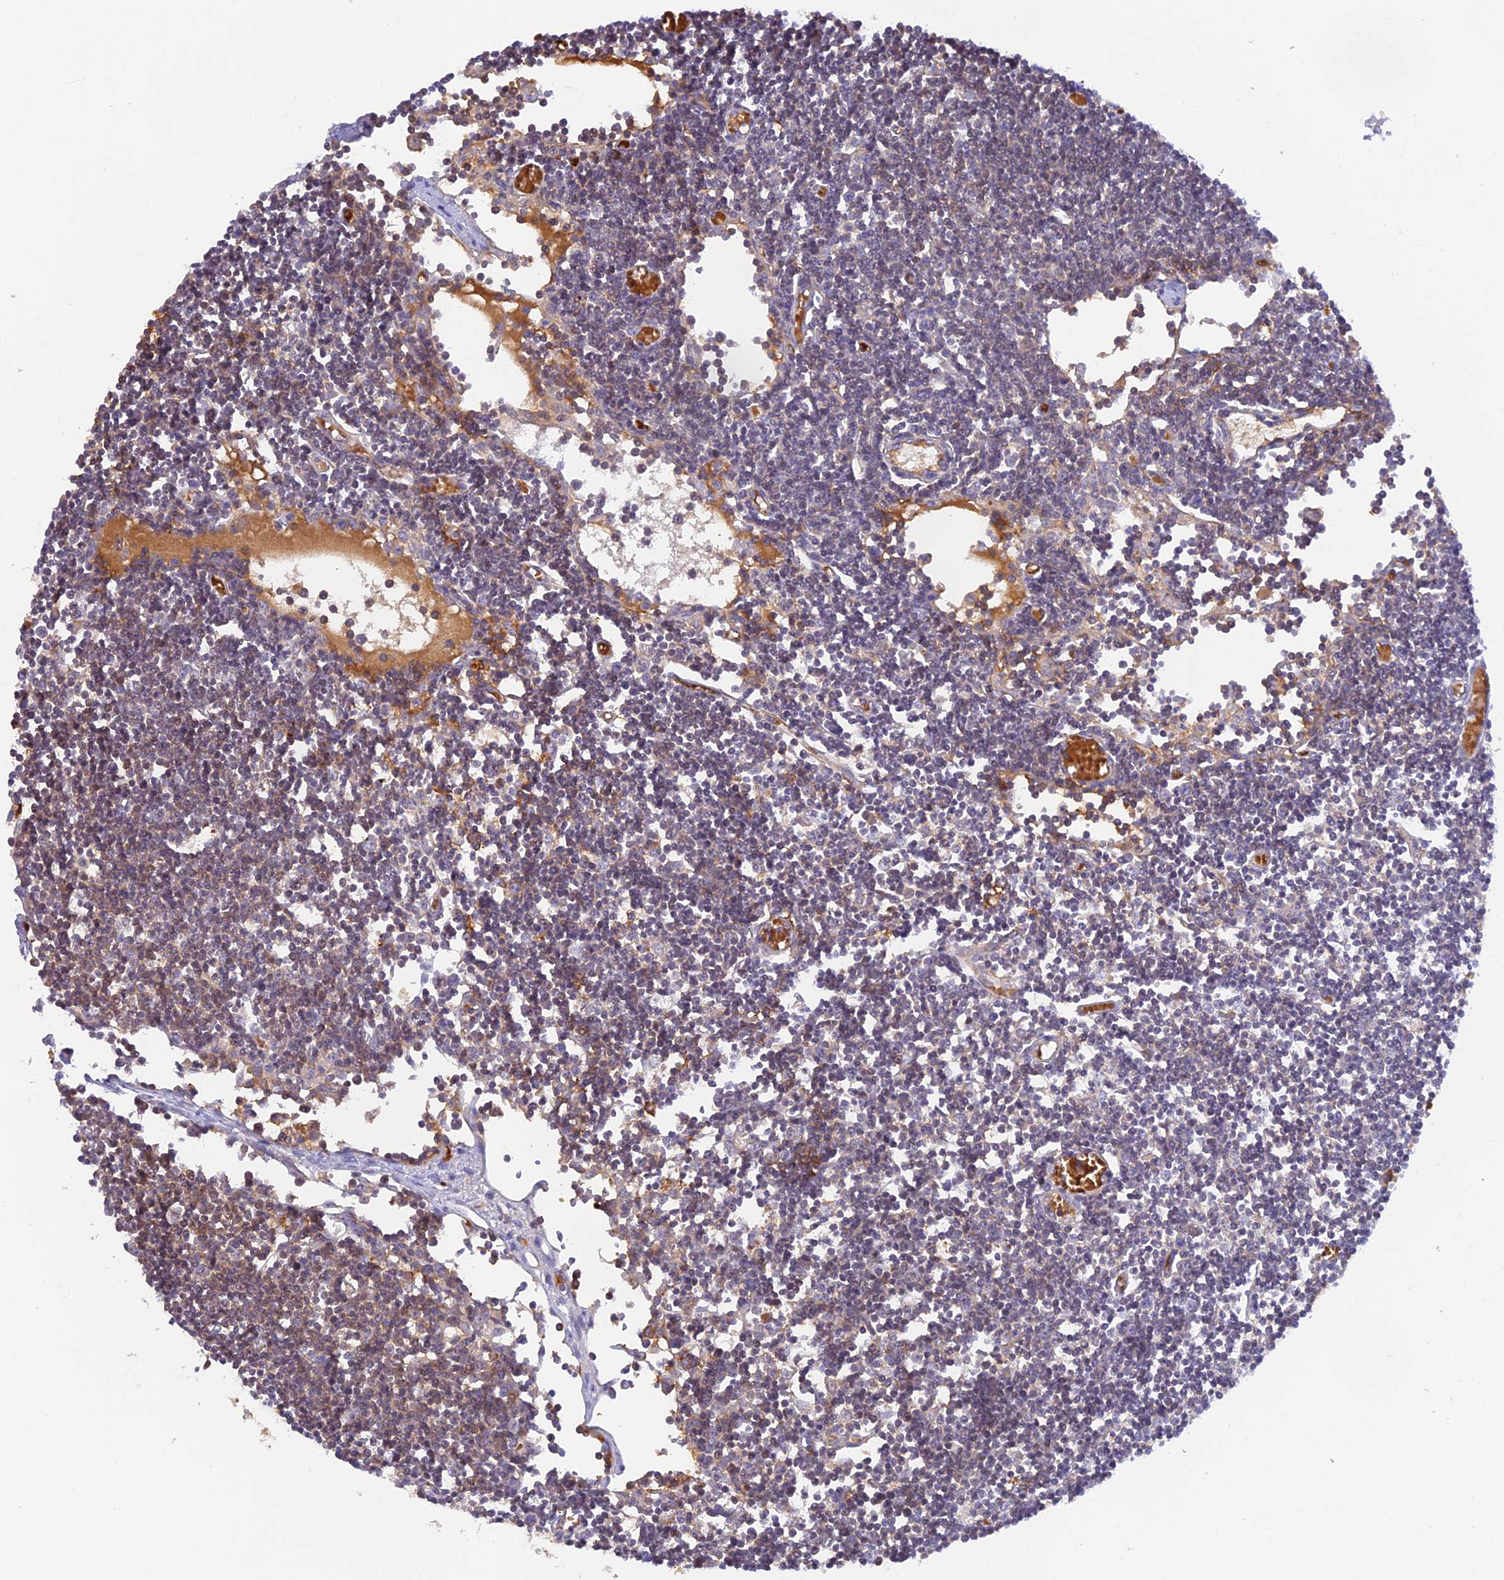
{"staining": {"intensity": "negative", "quantity": "none", "location": "none"}, "tissue": "lymph node", "cell_type": "Germinal center cells", "image_type": "normal", "snomed": [{"axis": "morphology", "description": "Normal tissue, NOS"}, {"axis": "topography", "description": "Lymph node"}], "caption": "Histopathology image shows no protein expression in germinal center cells of normal lymph node.", "gene": "HDHD2", "patient": {"sex": "female", "age": 11}}